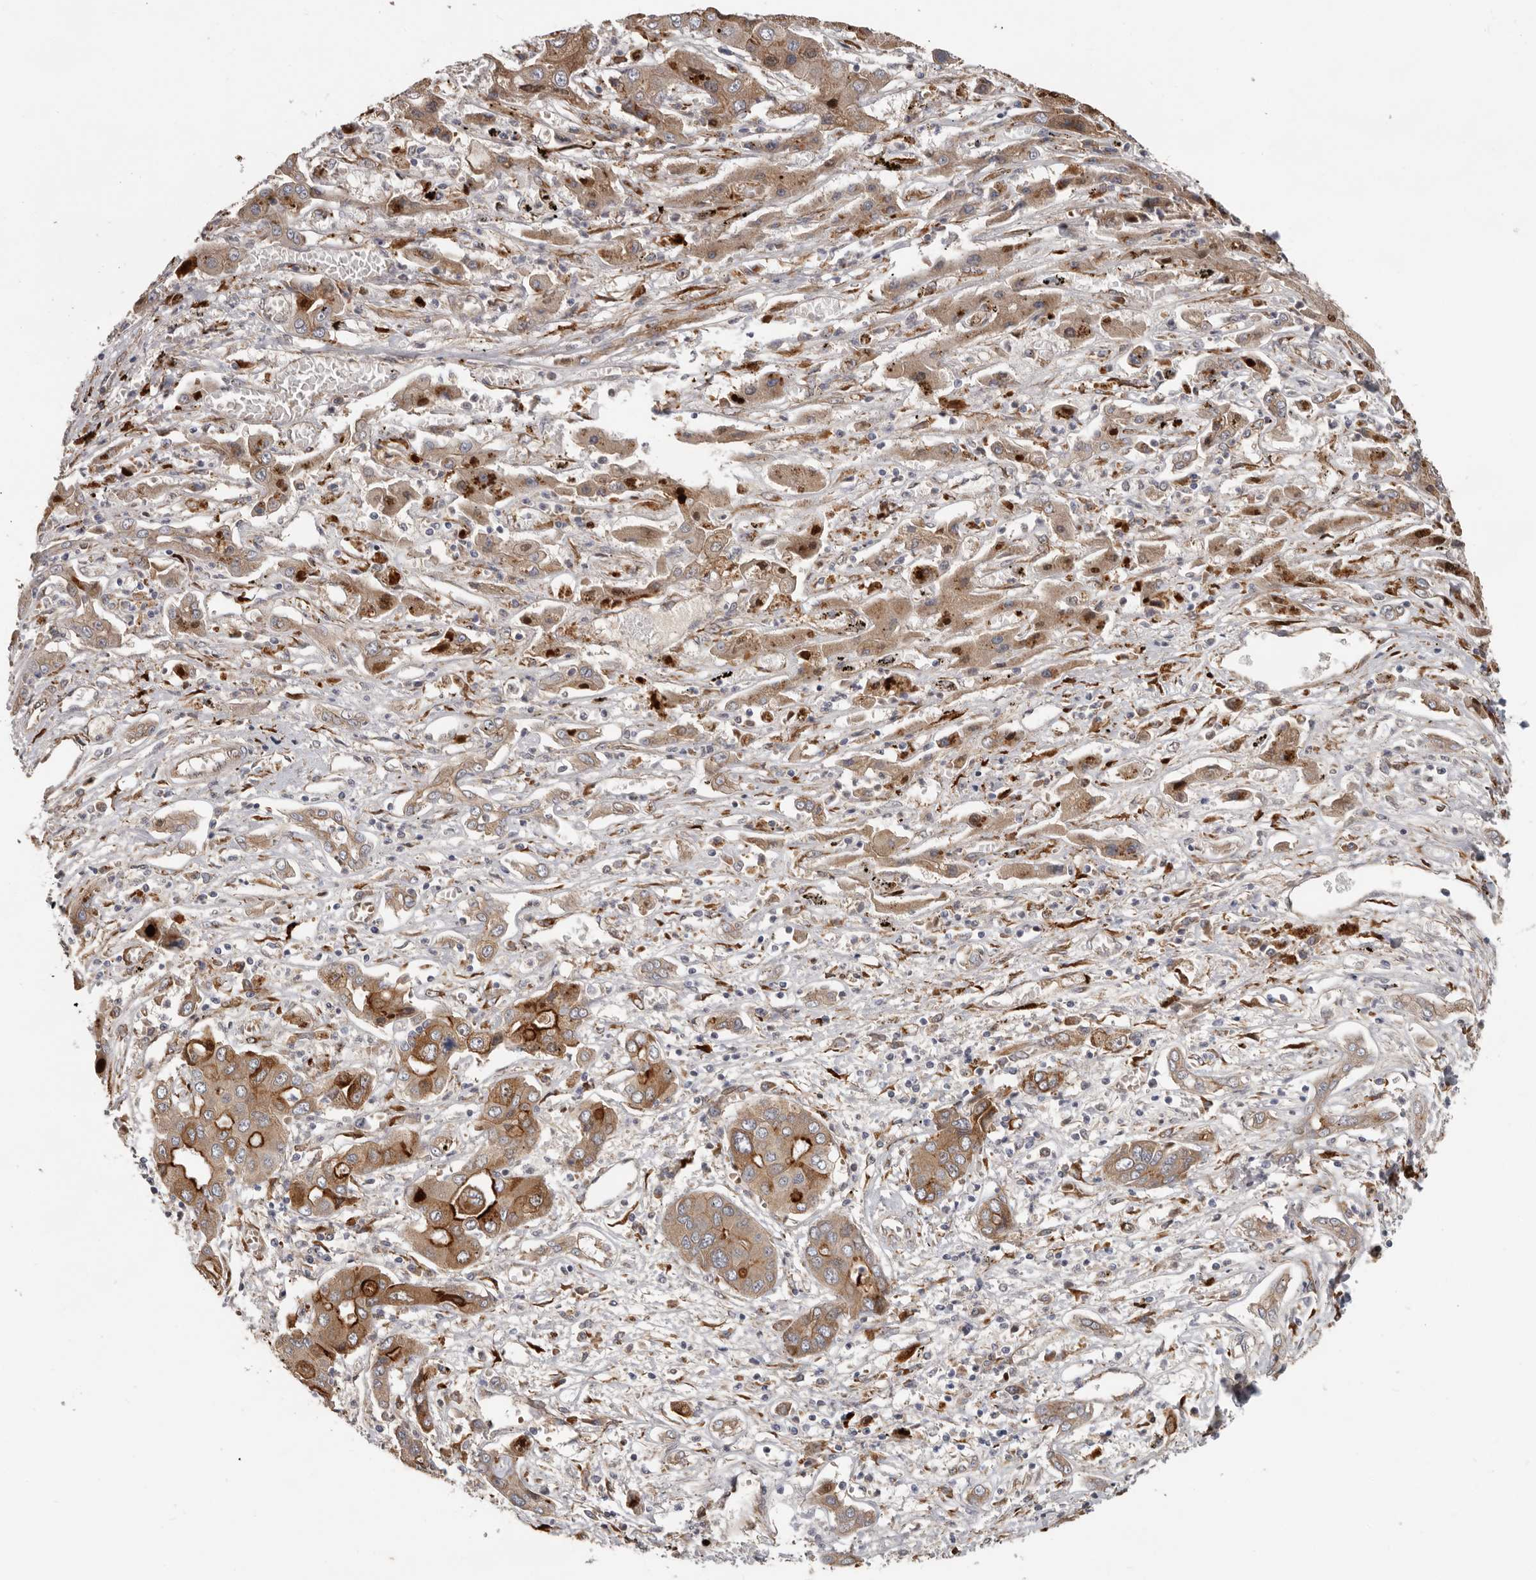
{"staining": {"intensity": "moderate", "quantity": ">75%", "location": "cytoplasmic/membranous"}, "tissue": "liver cancer", "cell_type": "Tumor cells", "image_type": "cancer", "snomed": [{"axis": "morphology", "description": "Cholangiocarcinoma"}, {"axis": "topography", "description": "Liver"}], "caption": "Moderate cytoplasmic/membranous protein positivity is present in approximately >75% of tumor cells in liver cancer. The protein is shown in brown color, while the nuclei are stained blue.", "gene": "MTF1", "patient": {"sex": "male", "age": 67}}